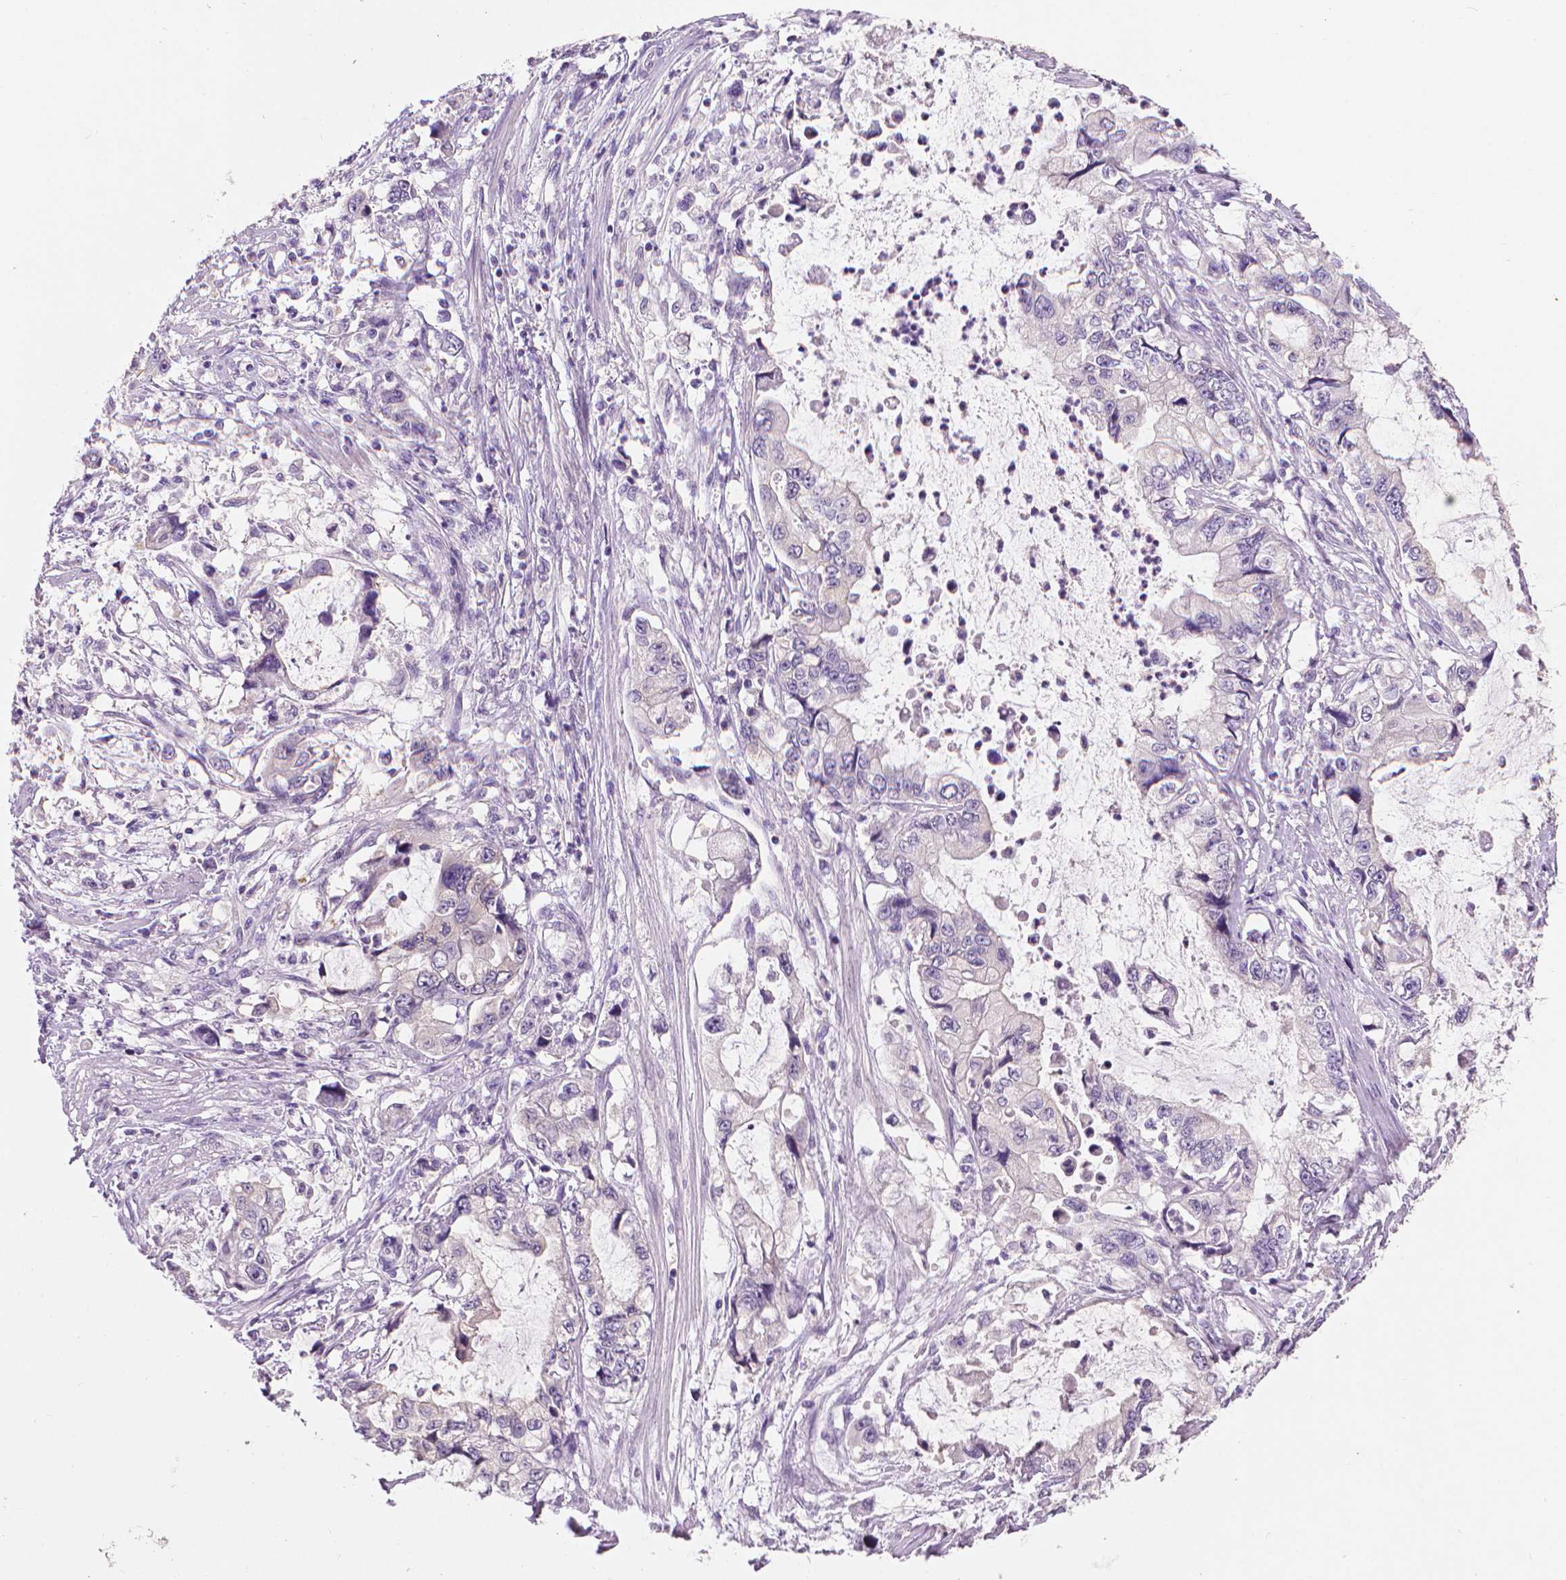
{"staining": {"intensity": "negative", "quantity": "none", "location": "none"}, "tissue": "stomach cancer", "cell_type": "Tumor cells", "image_type": "cancer", "snomed": [{"axis": "morphology", "description": "Adenocarcinoma, NOS"}, {"axis": "topography", "description": "Pancreas"}, {"axis": "topography", "description": "Stomach, upper"}, {"axis": "topography", "description": "Stomach"}], "caption": "Tumor cells show no significant expression in stomach cancer. Nuclei are stained in blue.", "gene": "FASN", "patient": {"sex": "male", "age": 77}}